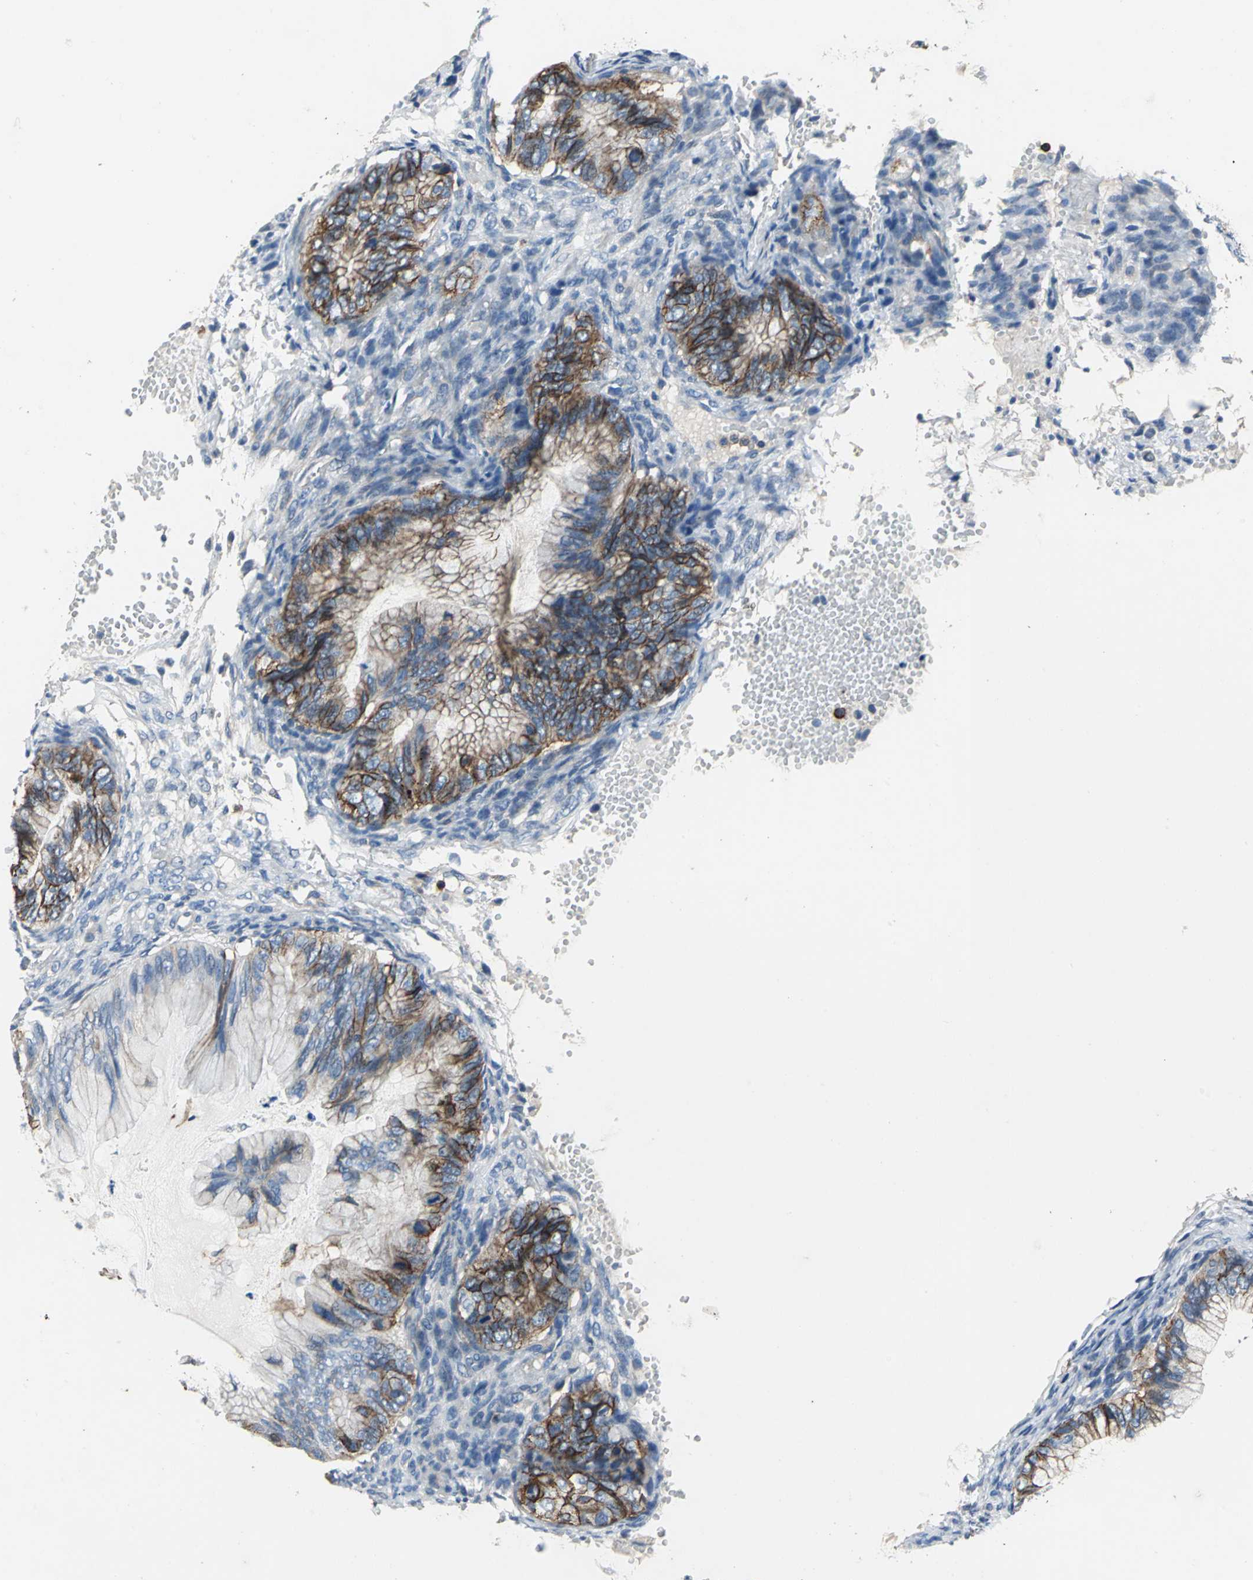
{"staining": {"intensity": "moderate", "quantity": "25%-75%", "location": "cytoplasmic/membranous"}, "tissue": "ovarian cancer", "cell_type": "Tumor cells", "image_type": "cancer", "snomed": [{"axis": "morphology", "description": "Cystadenocarcinoma, mucinous, NOS"}, {"axis": "topography", "description": "Ovary"}], "caption": "Protein staining of ovarian mucinous cystadenocarcinoma tissue shows moderate cytoplasmic/membranous staining in about 25%-75% of tumor cells. (DAB (3,3'-diaminobenzidine) IHC, brown staining for protein, blue staining for nuclei).", "gene": "CD44", "patient": {"sex": "female", "age": 36}}